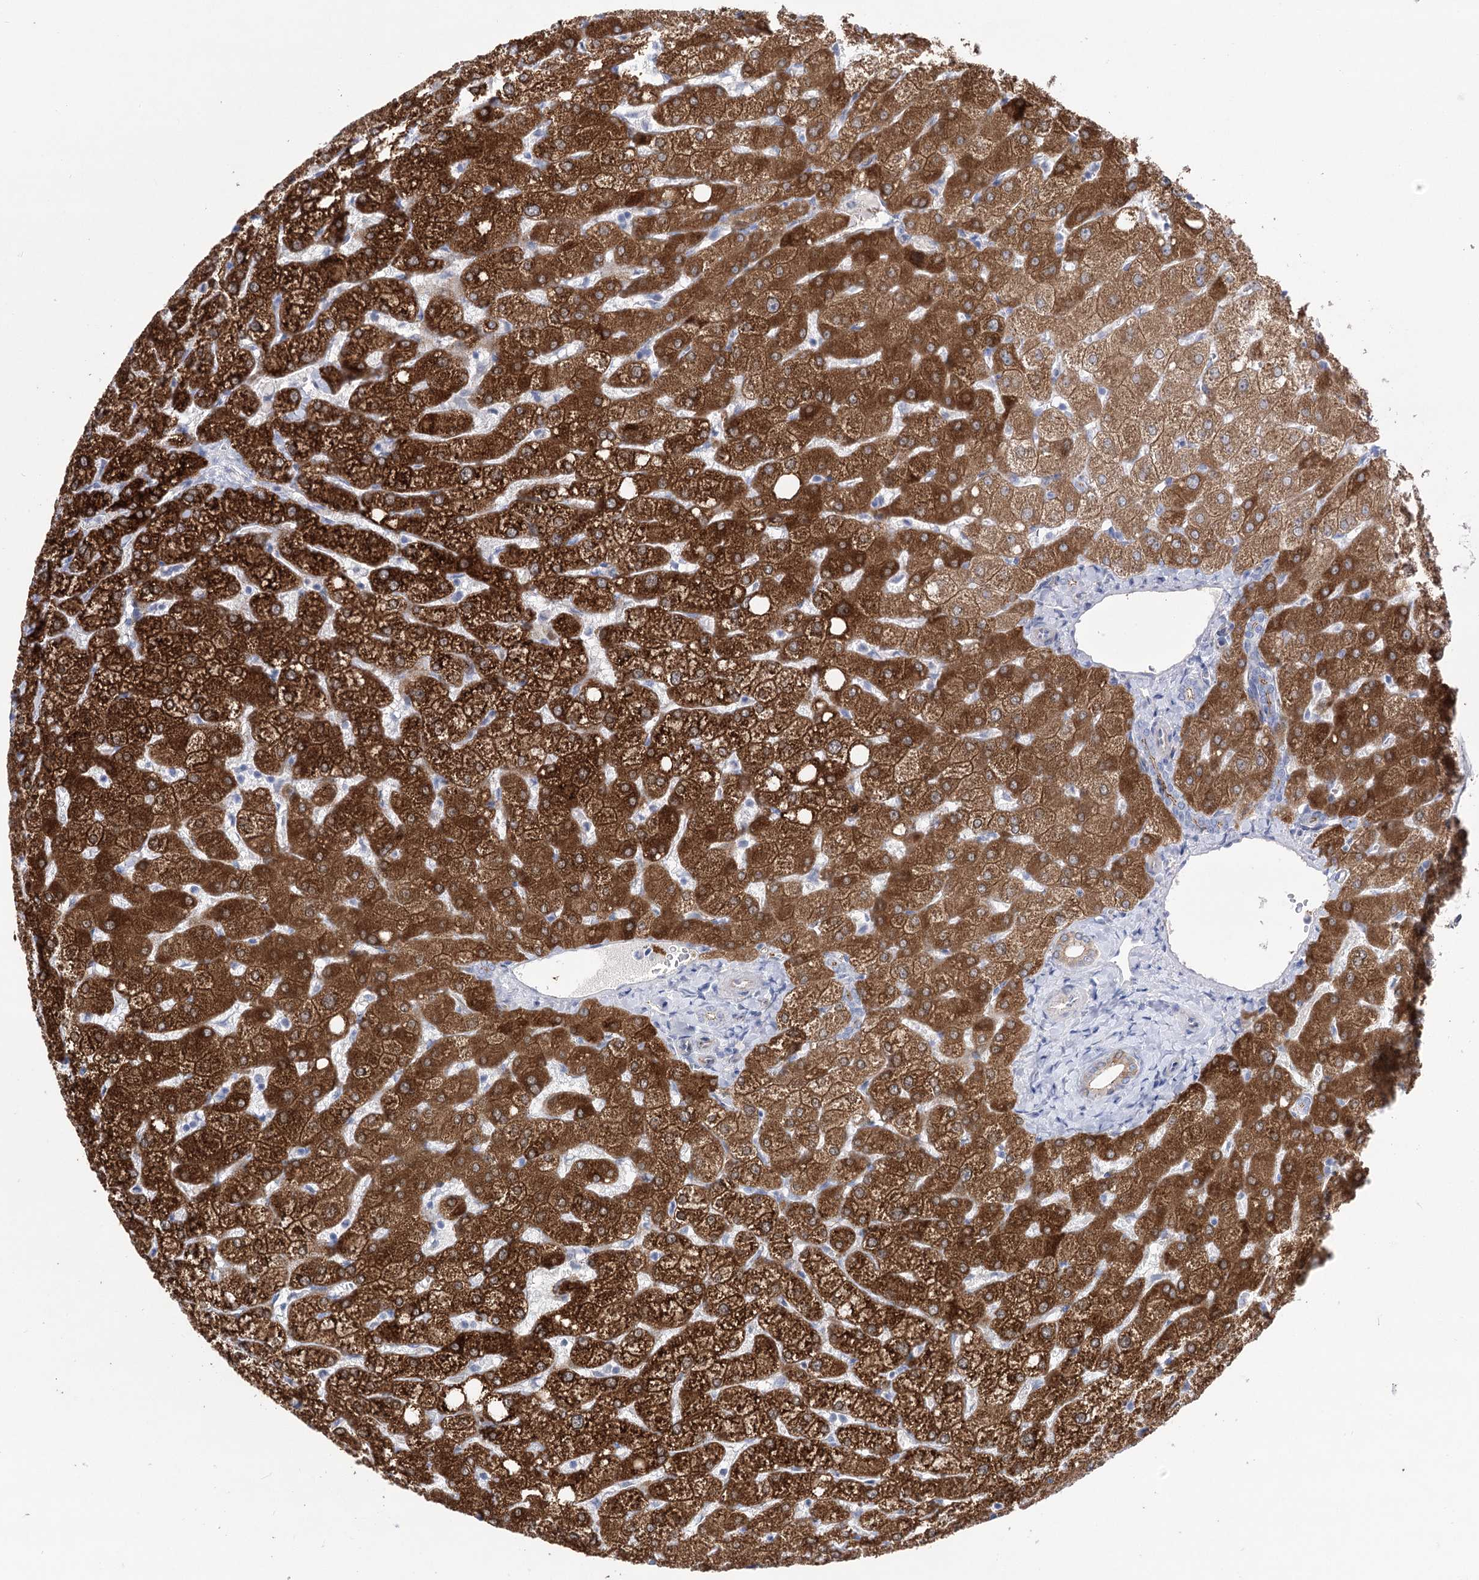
{"staining": {"intensity": "weak", "quantity": "25%-75%", "location": "cytoplasmic/membranous"}, "tissue": "liver", "cell_type": "Cholangiocytes", "image_type": "normal", "snomed": [{"axis": "morphology", "description": "Normal tissue, NOS"}, {"axis": "topography", "description": "Liver"}], "caption": "This image displays immunohistochemistry (IHC) staining of unremarkable human liver, with low weak cytoplasmic/membranous positivity in about 25%-75% of cholangiocytes.", "gene": "NRAP", "patient": {"sex": "female", "age": 54}}